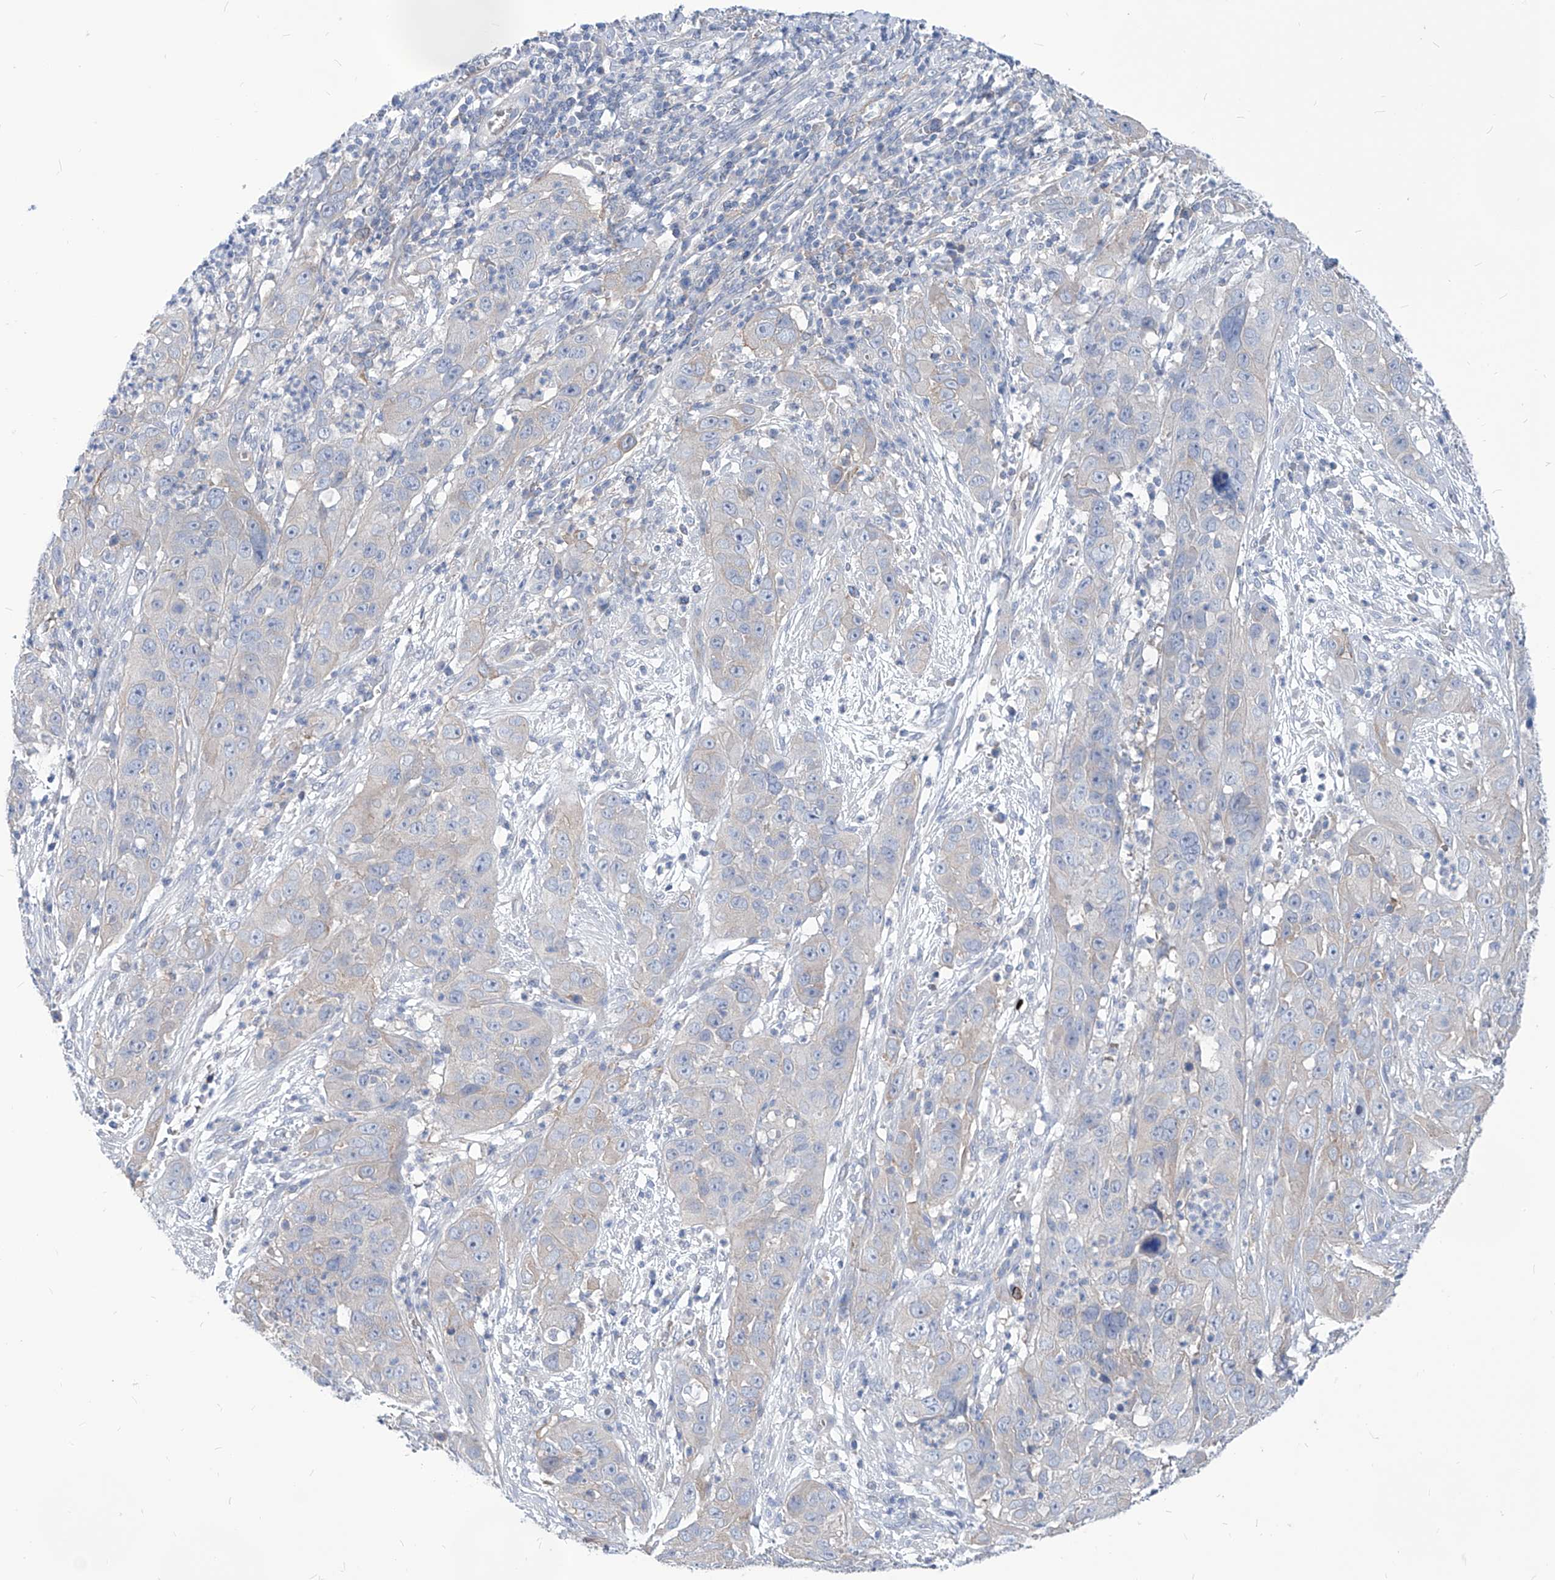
{"staining": {"intensity": "negative", "quantity": "none", "location": "none"}, "tissue": "cervical cancer", "cell_type": "Tumor cells", "image_type": "cancer", "snomed": [{"axis": "morphology", "description": "Squamous cell carcinoma, NOS"}, {"axis": "topography", "description": "Cervix"}], "caption": "High magnification brightfield microscopy of cervical cancer stained with DAB (3,3'-diaminobenzidine) (brown) and counterstained with hematoxylin (blue): tumor cells show no significant positivity.", "gene": "AKAP10", "patient": {"sex": "female", "age": 32}}